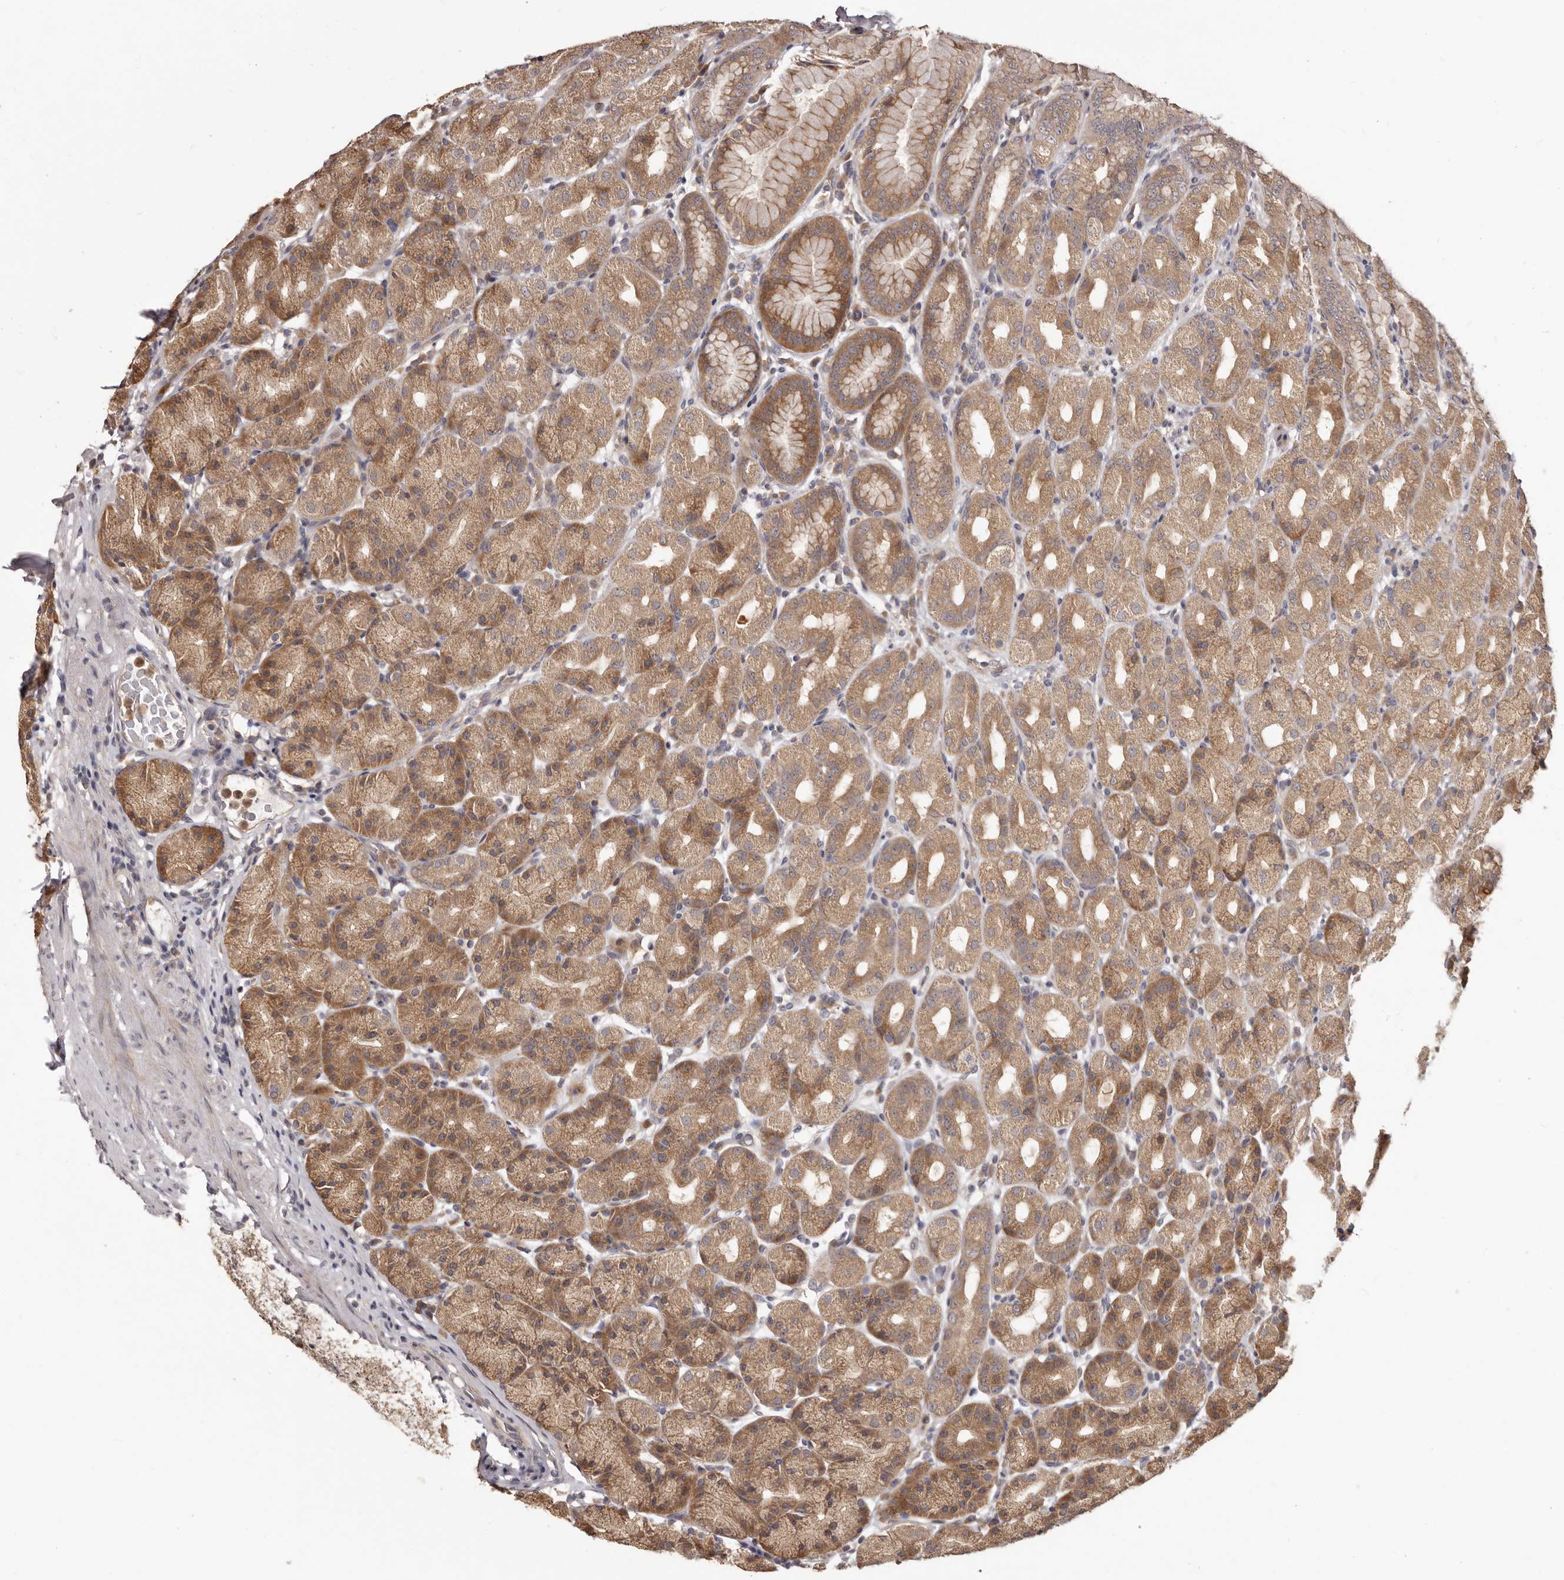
{"staining": {"intensity": "strong", "quantity": ">75%", "location": "cytoplasmic/membranous"}, "tissue": "stomach", "cell_type": "Glandular cells", "image_type": "normal", "snomed": [{"axis": "morphology", "description": "Normal tissue, NOS"}, {"axis": "topography", "description": "Stomach, upper"}], "caption": "This image reveals immunohistochemistry staining of normal stomach, with high strong cytoplasmic/membranous expression in about >75% of glandular cells.", "gene": "RNF187", "patient": {"sex": "male", "age": 68}}